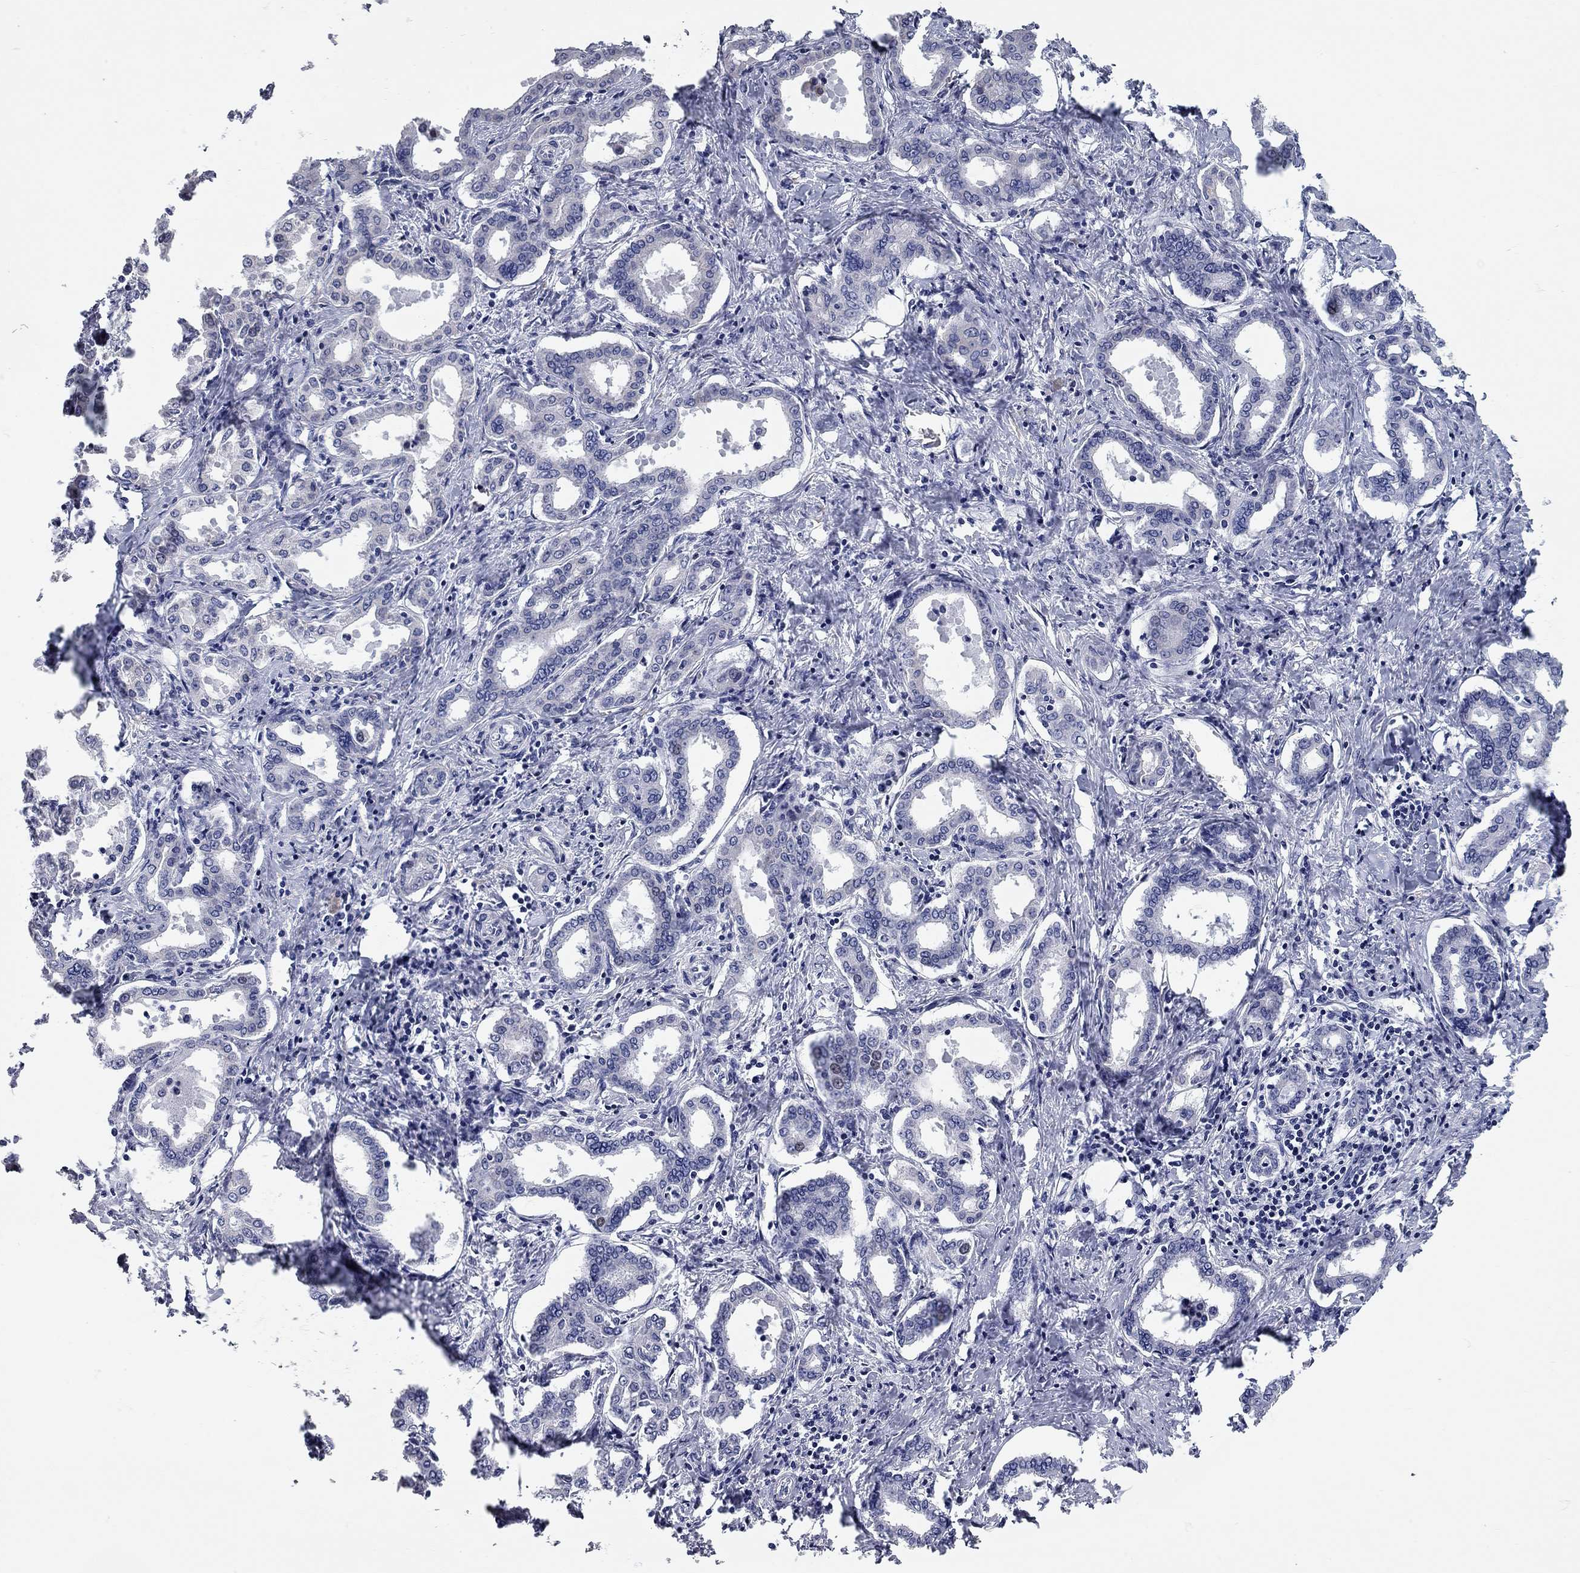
{"staining": {"intensity": "negative", "quantity": "none", "location": "none"}, "tissue": "liver cancer", "cell_type": "Tumor cells", "image_type": "cancer", "snomed": [{"axis": "morphology", "description": "Cholangiocarcinoma"}, {"axis": "topography", "description": "Liver"}], "caption": "There is no significant staining in tumor cells of cholangiocarcinoma (liver).", "gene": "XAGE2", "patient": {"sex": "female", "age": 47}}